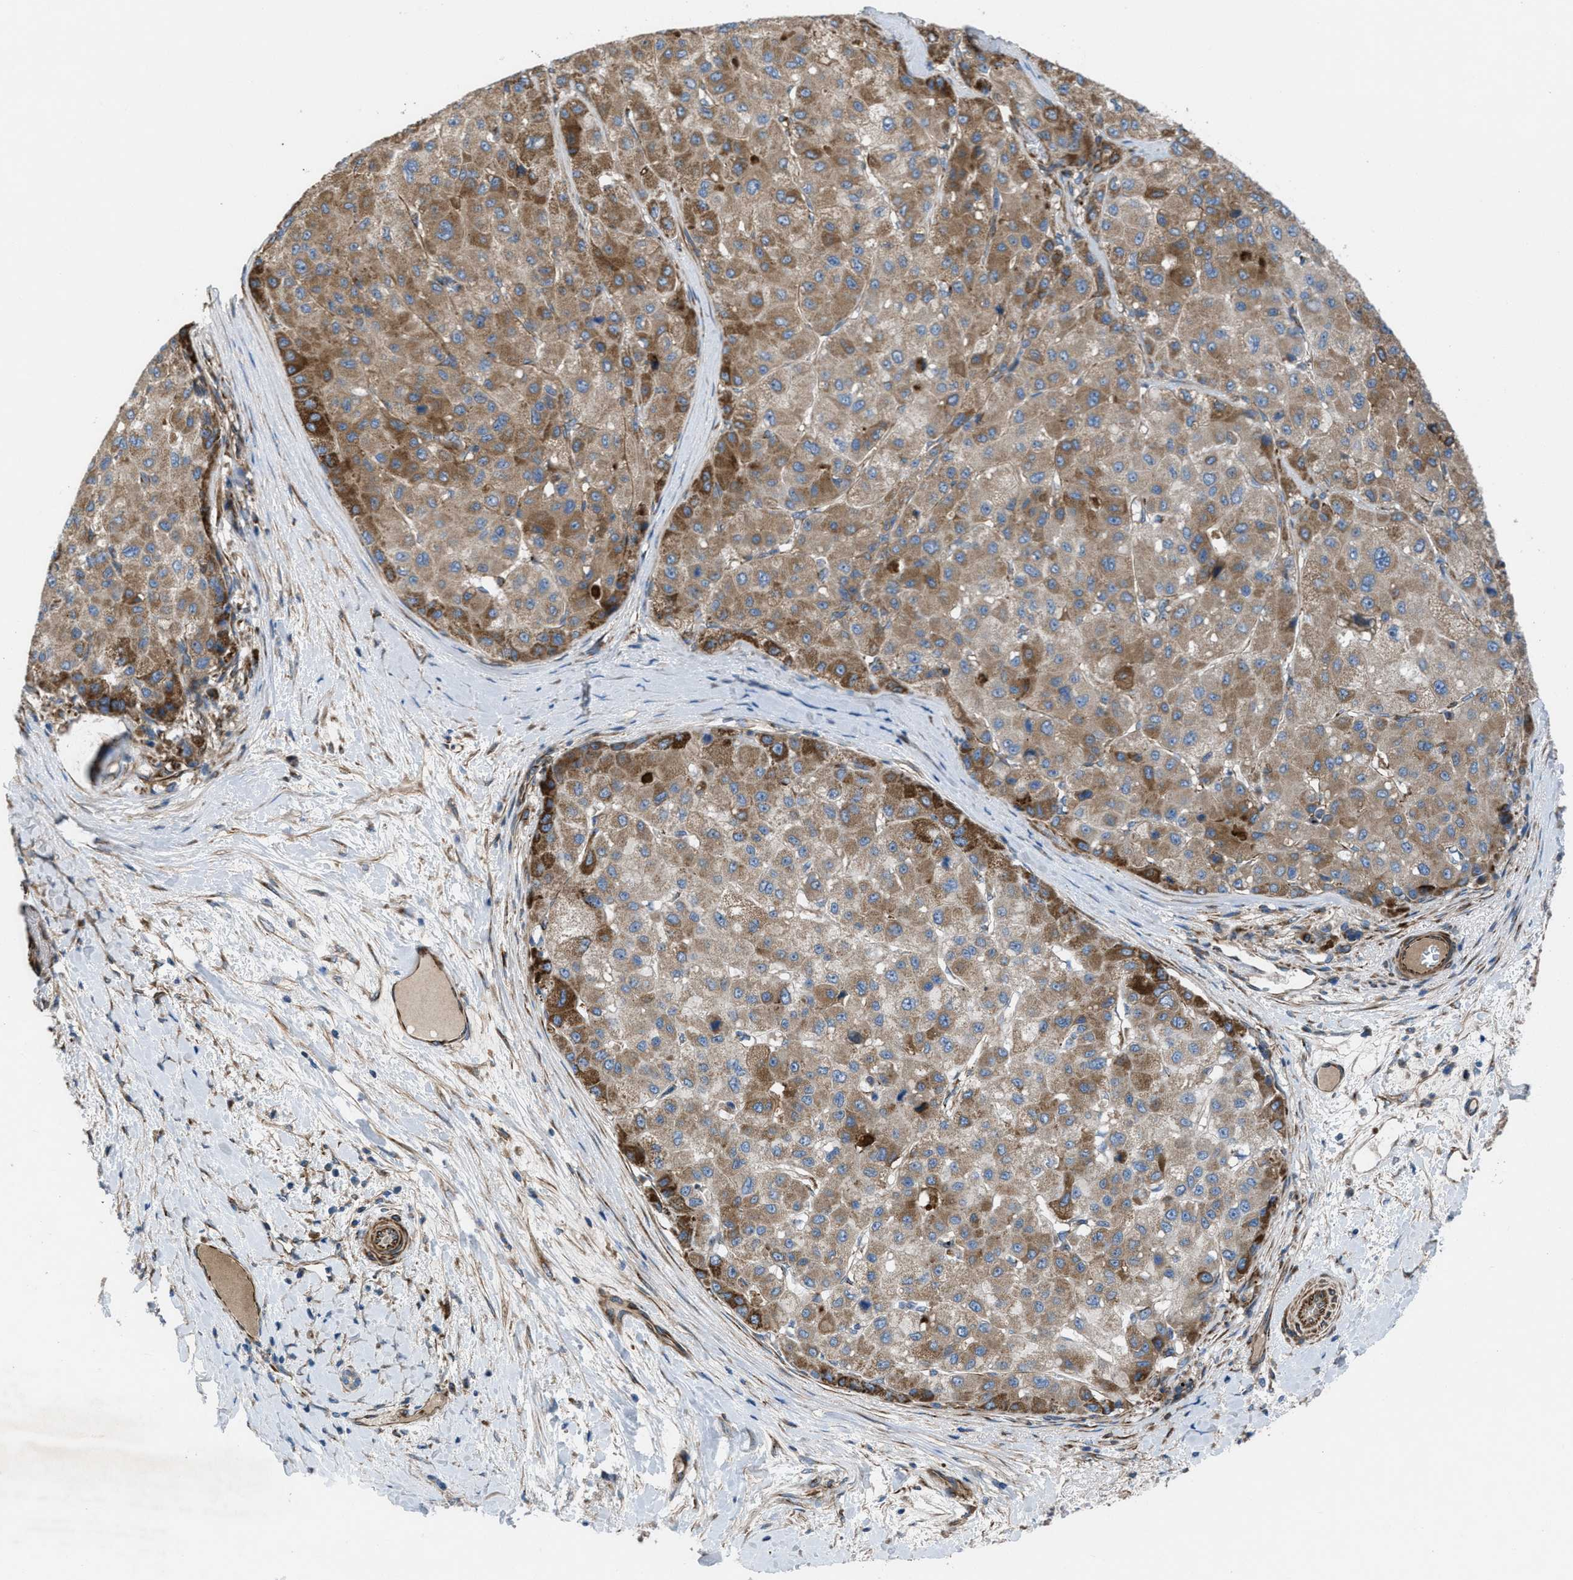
{"staining": {"intensity": "moderate", "quantity": ">75%", "location": "cytoplasmic/membranous"}, "tissue": "liver cancer", "cell_type": "Tumor cells", "image_type": "cancer", "snomed": [{"axis": "morphology", "description": "Carcinoma, Hepatocellular, NOS"}, {"axis": "topography", "description": "Liver"}], "caption": "Human liver cancer (hepatocellular carcinoma) stained with a brown dye exhibits moderate cytoplasmic/membranous positive expression in approximately >75% of tumor cells.", "gene": "SLC6A9", "patient": {"sex": "male", "age": 80}}